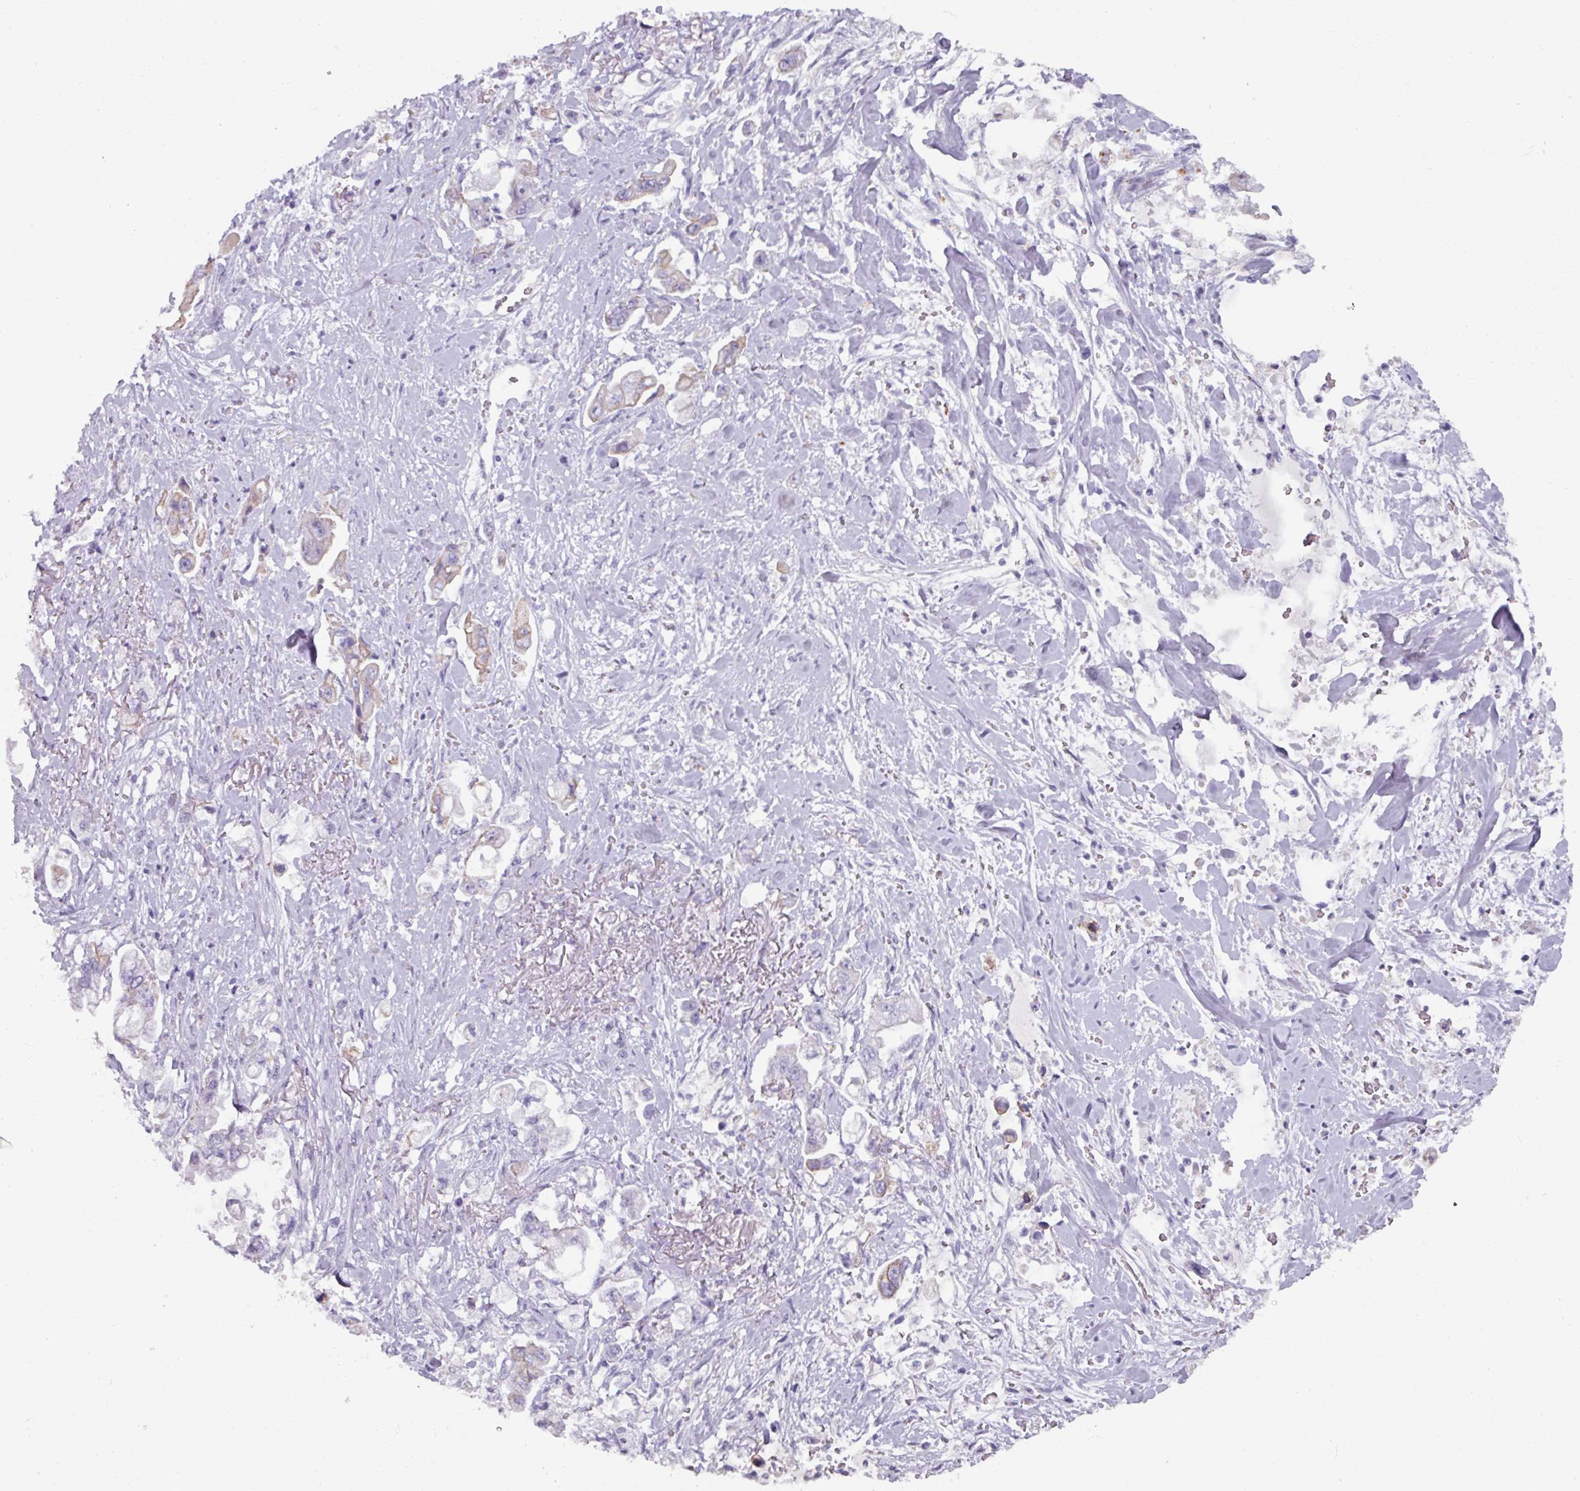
{"staining": {"intensity": "weak", "quantity": "<25%", "location": "cytoplasmic/membranous"}, "tissue": "stomach cancer", "cell_type": "Tumor cells", "image_type": "cancer", "snomed": [{"axis": "morphology", "description": "Adenocarcinoma, NOS"}, {"axis": "topography", "description": "Stomach"}], "caption": "The immunohistochemistry (IHC) histopathology image has no significant staining in tumor cells of stomach adenocarcinoma tissue.", "gene": "SPESP1", "patient": {"sex": "male", "age": 62}}